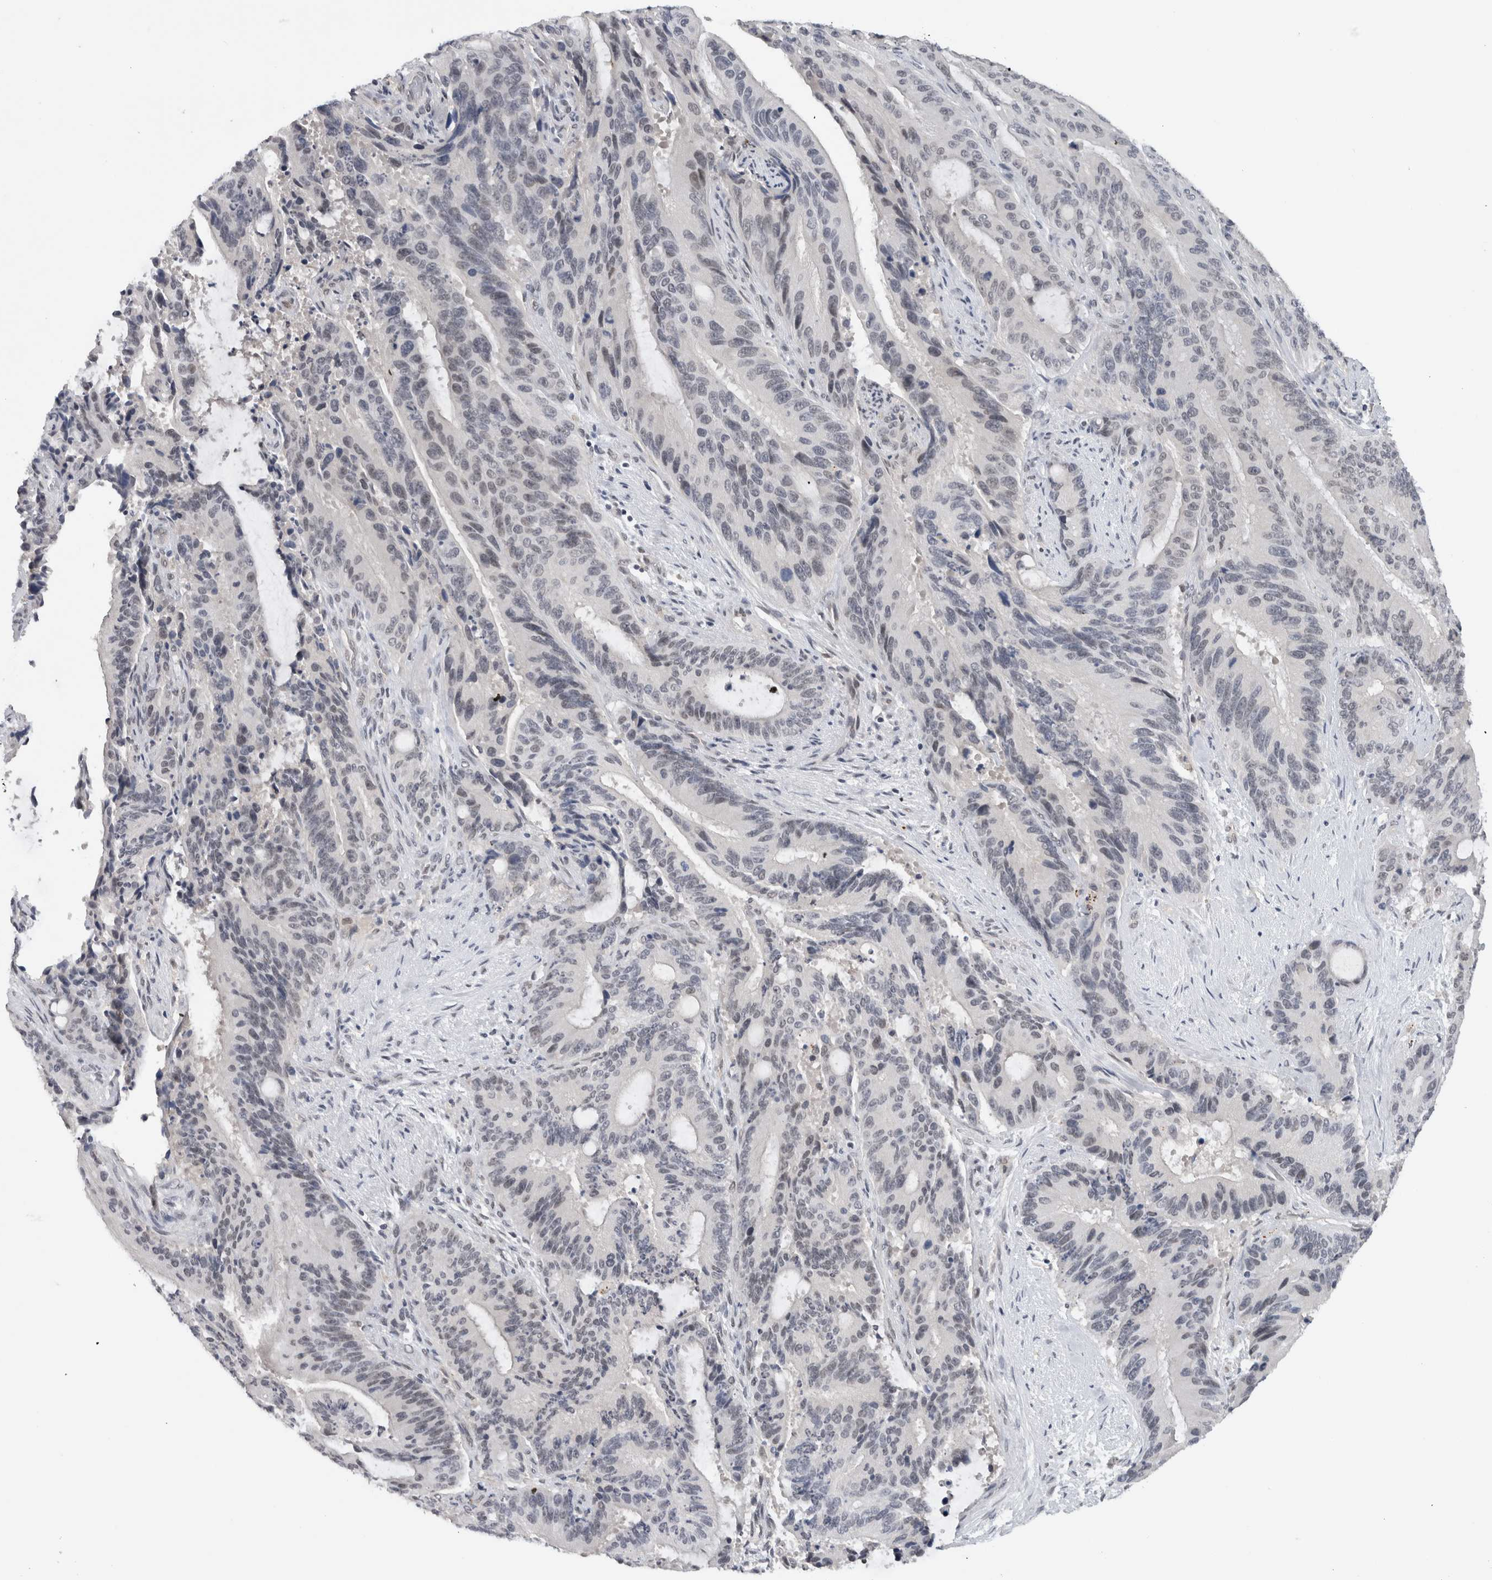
{"staining": {"intensity": "weak", "quantity": "<25%", "location": "nuclear"}, "tissue": "liver cancer", "cell_type": "Tumor cells", "image_type": "cancer", "snomed": [{"axis": "morphology", "description": "Normal tissue, NOS"}, {"axis": "morphology", "description": "Cholangiocarcinoma"}, {"axis": "topography", "description": "Liver"}, {"axis": "topography", "description": "Peripheral nerve tissue"}], "caption": "Human liver cancer (cholangiocarcinoma) stained for a protein using immunohistochemistry (IHC) displays no expression in tumor cells.", "gene": "PRXL2A", "patient": {"sex": "female", "age": 73}}